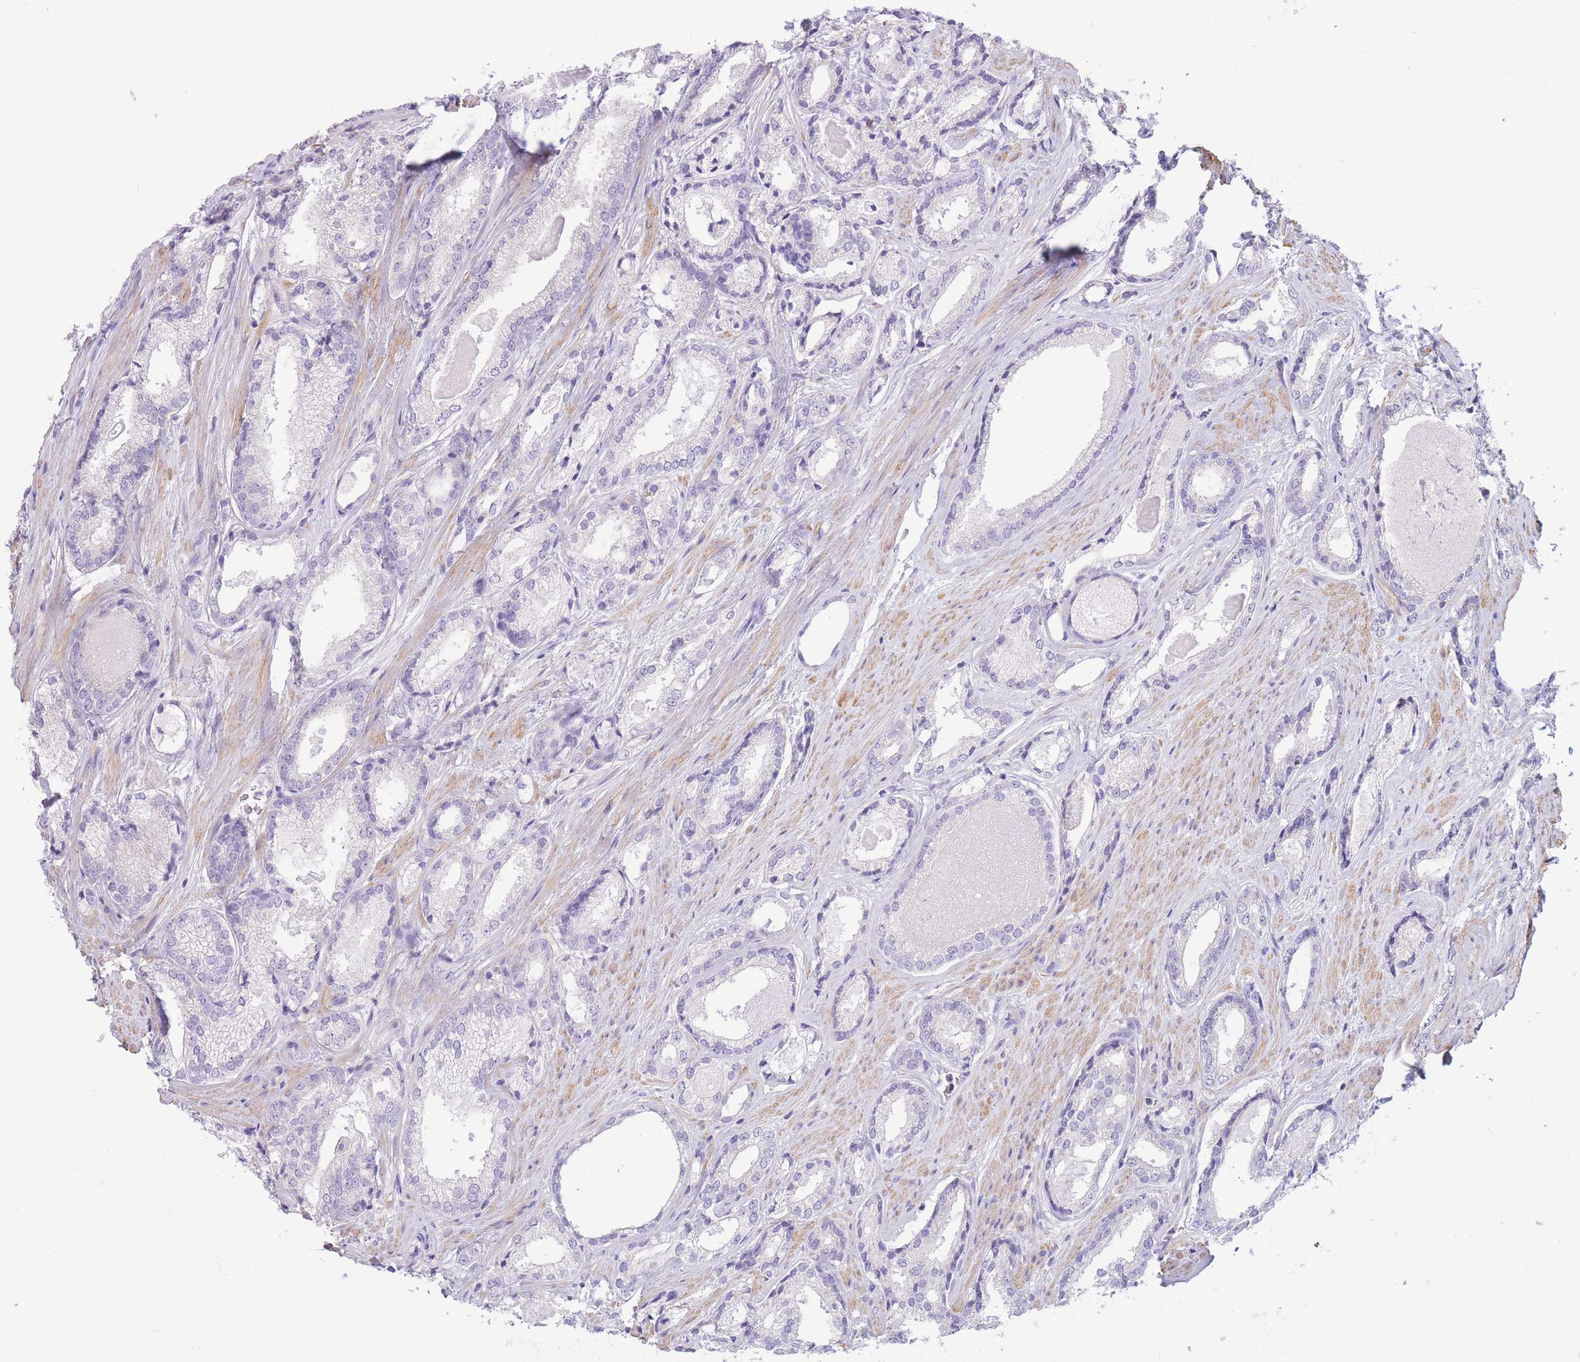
{"staining": {"intensity": "negative", "quantity": "none", "location": "none"}, "tissue": "prostate cancer", "cell_type": "Tumor cells", "image_type": "cancer", "snomed": [{"axis": "morphology", "description": "Adenocarcinoma, Low grade"}, {"axis": "topography", "description": "Prostate"}], "caption": "Image shows no significant protein staining in tumor cells of prostate cancer. The staining was performed using DAB to visualize the protein expression in brown, while the nuclei were stained in blue with hematoxylin (Magnification: 20x).", "gene": "PDHA1", "patient": {"sex": "male", "age": 68}}